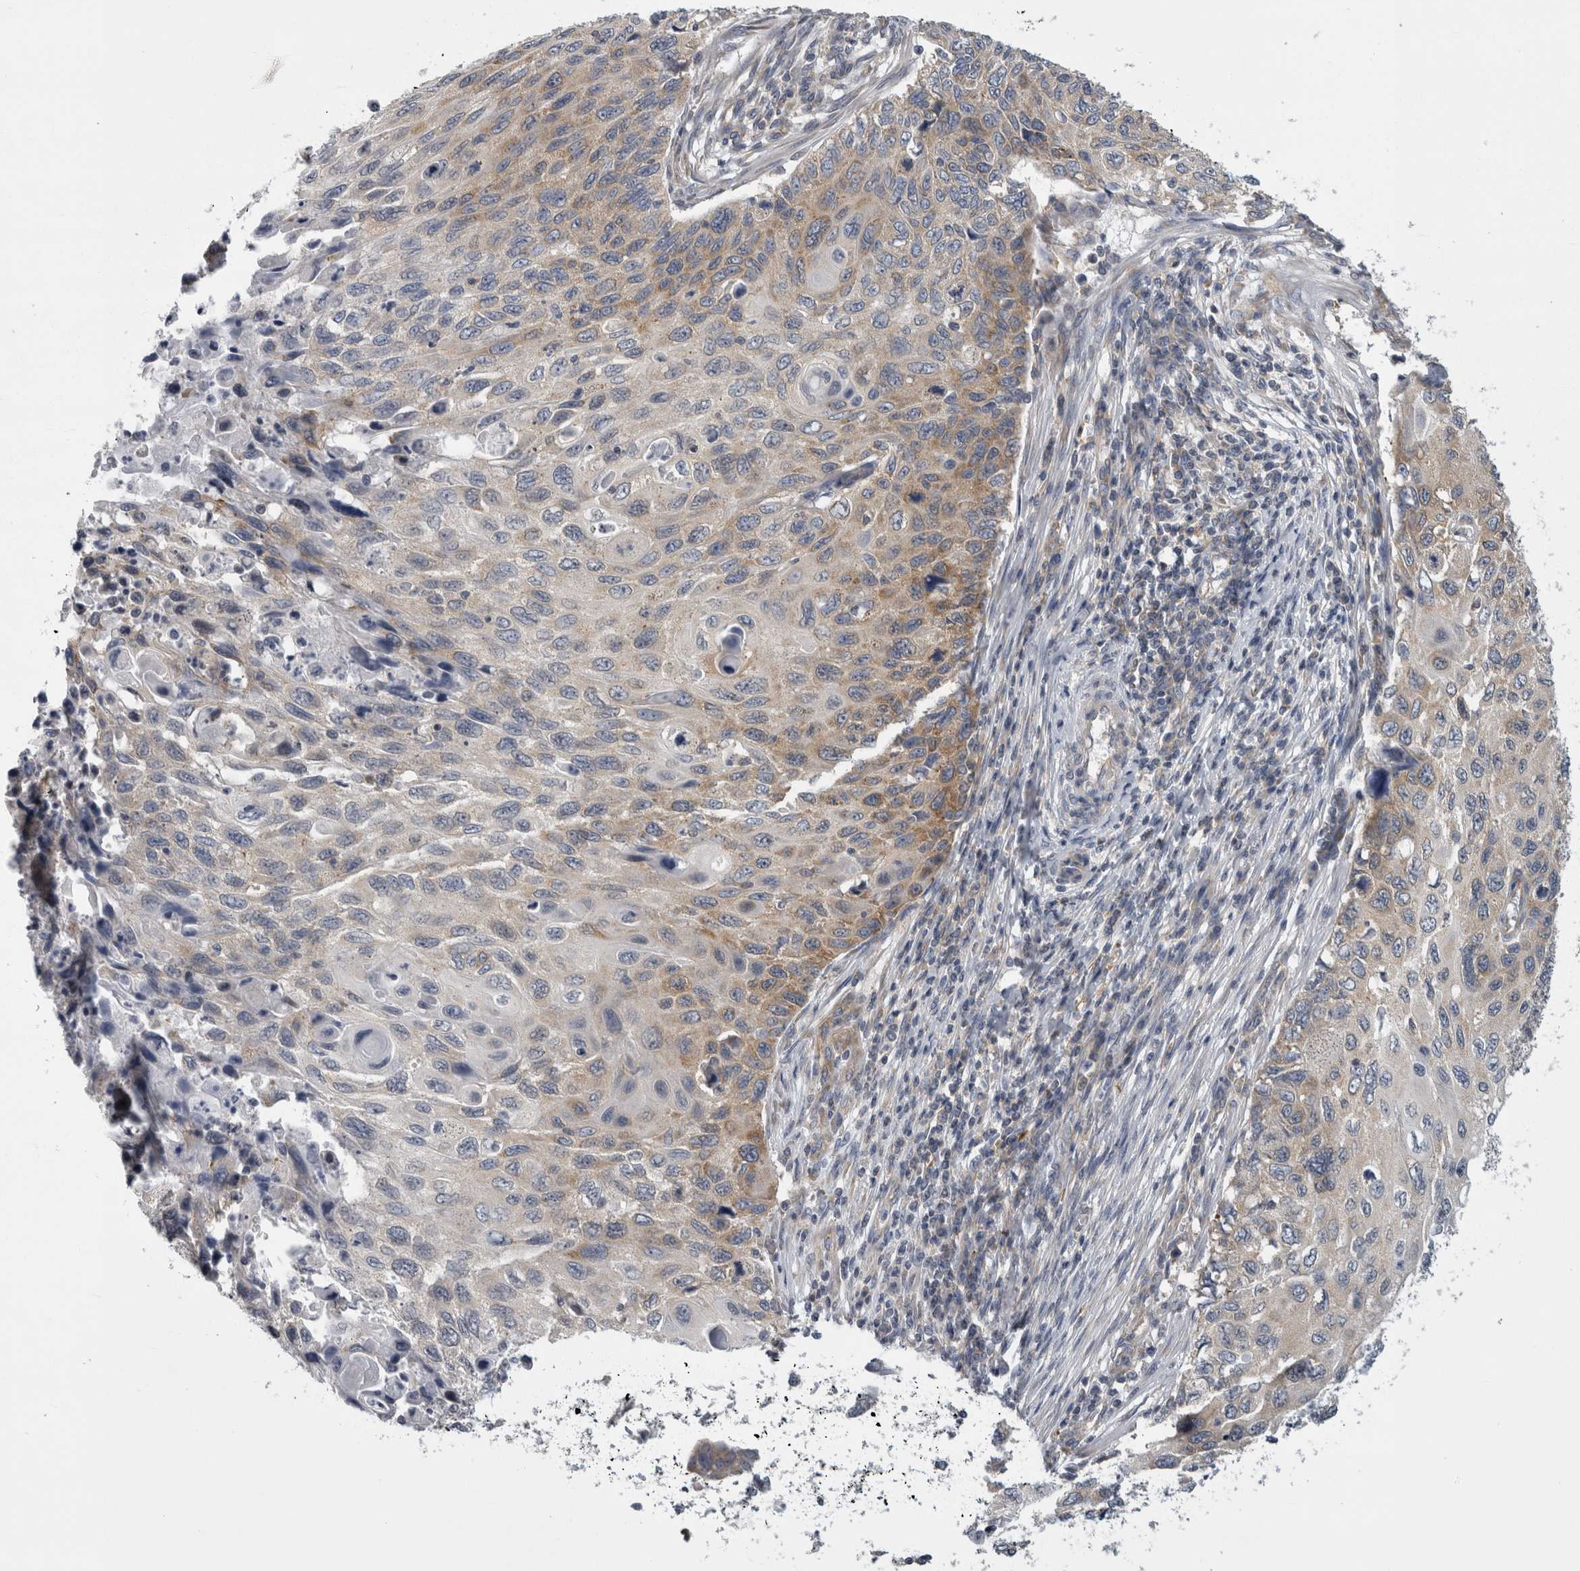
{"staining": {"intensity": "moderate", "quantity": "25%-75%", "location": "cytoplasmic/membranous"}, "tissue": "cervical cancer", "cell_type": "Tumor cells", "image_type": "cancer", "snomed": [{"axis": "morphology", "description": "Squamous cell carcinoma, NOS"}, {"axis": "topography", "description": "Cervix"}], "caption": "Squamous cell carcinoma (cervical) was stained to show a protein in brown. There is medium levels of moderate cytoplasmic/membranous staining in about 25%-75% of tumor cells. (IHC, brightfield microscopy, high magnification).", "gene": "PRRC2C", "patient": {"sex": "female", "age": 70}}